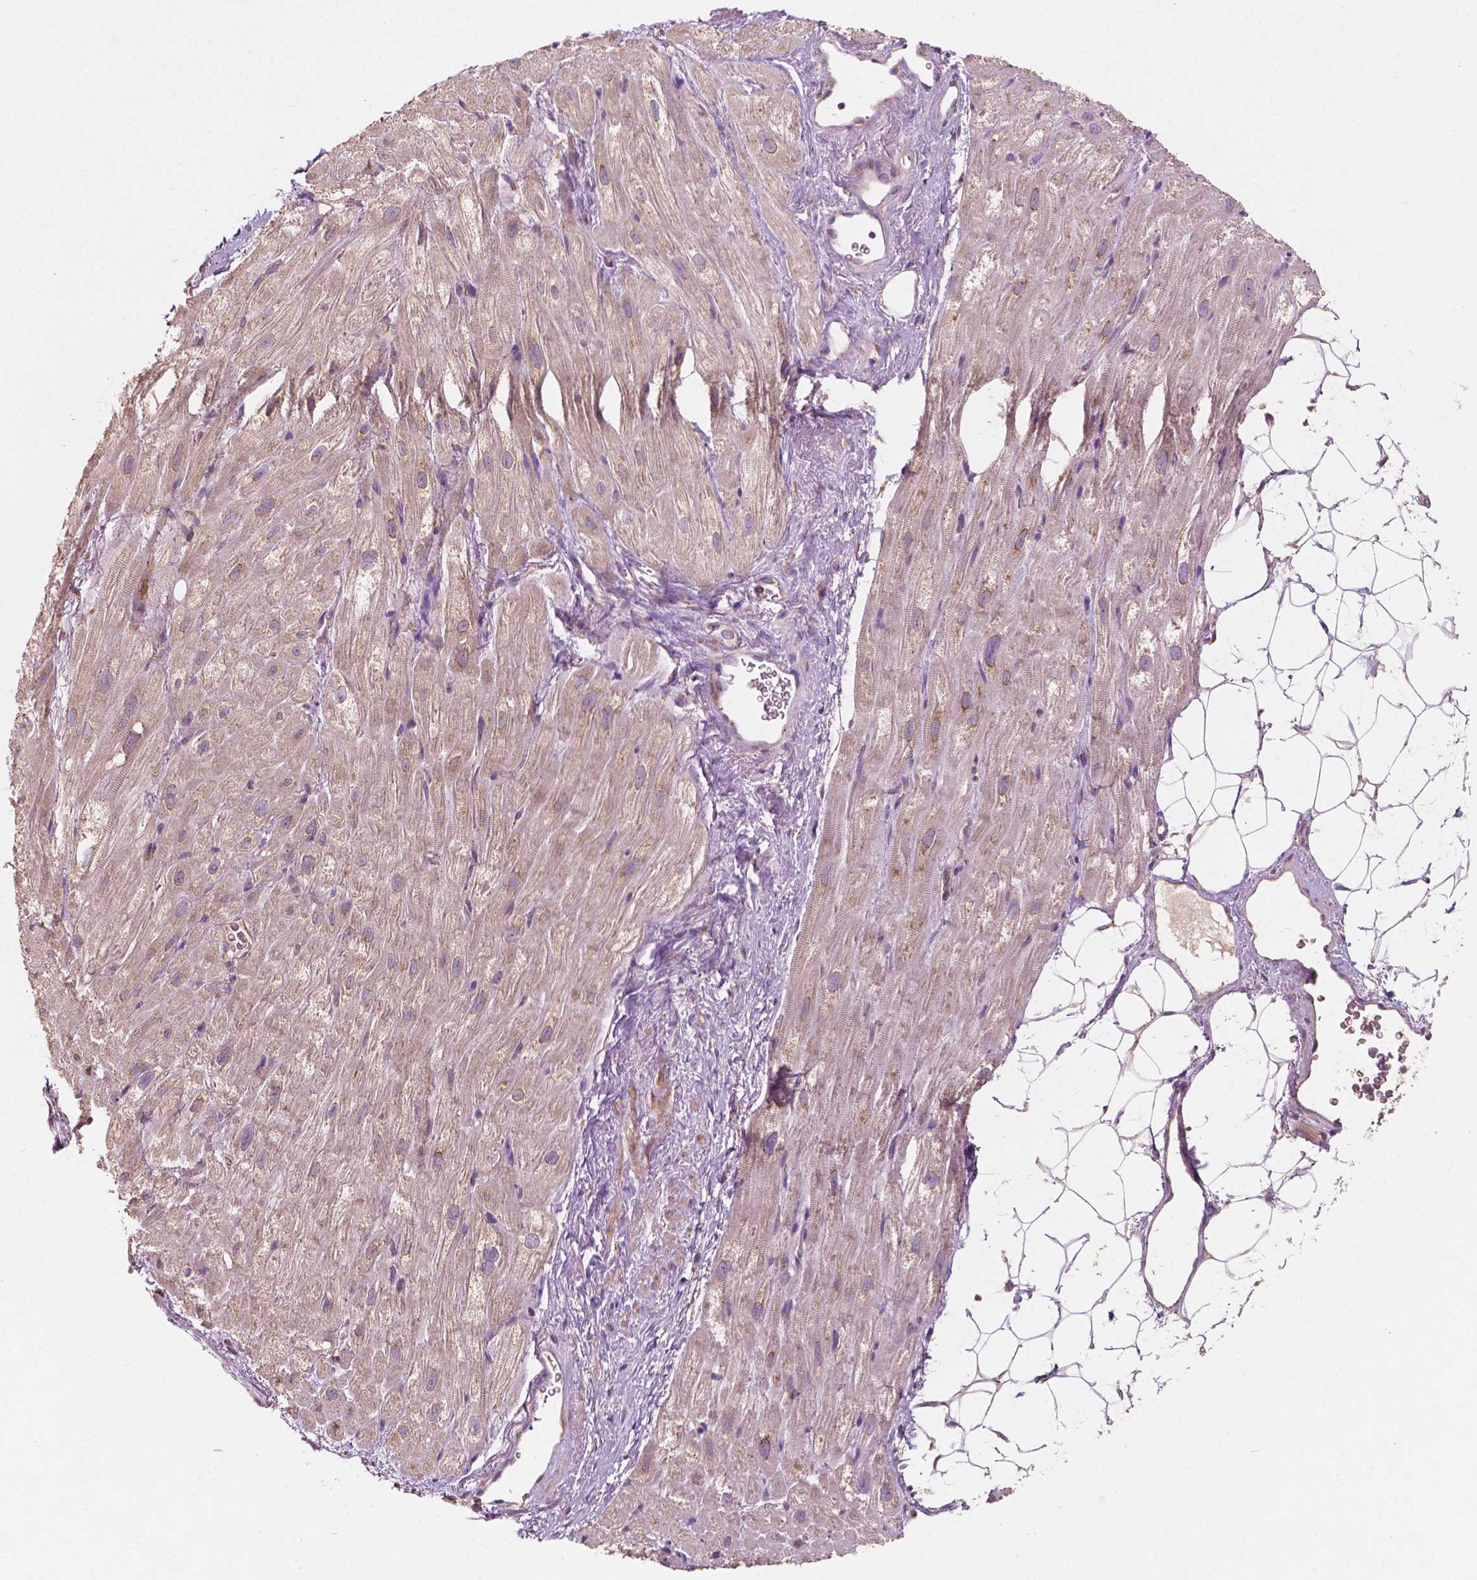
{"staining": {"intensity": "weak", "quantity": "25%-75%", "location": "cytoplasmic/membranous"}, "tissue": "heart muscle", "cell_type": "Cardiomyocytes", "image_type": "normal", "snomed": [{"axis": "morphology", "description": "Normal tissue, NOS"}, {"axis": "topography", "description": "Heart"}], "caption": "Weak cytoplasmic/membranous staining for a protein is appreciated in about 25%-75% of cardiomyocytes of unremarkable heart muscle using IHC.", "gene": "CHPT1", "patient": {"sex": "female", "age": 69}}